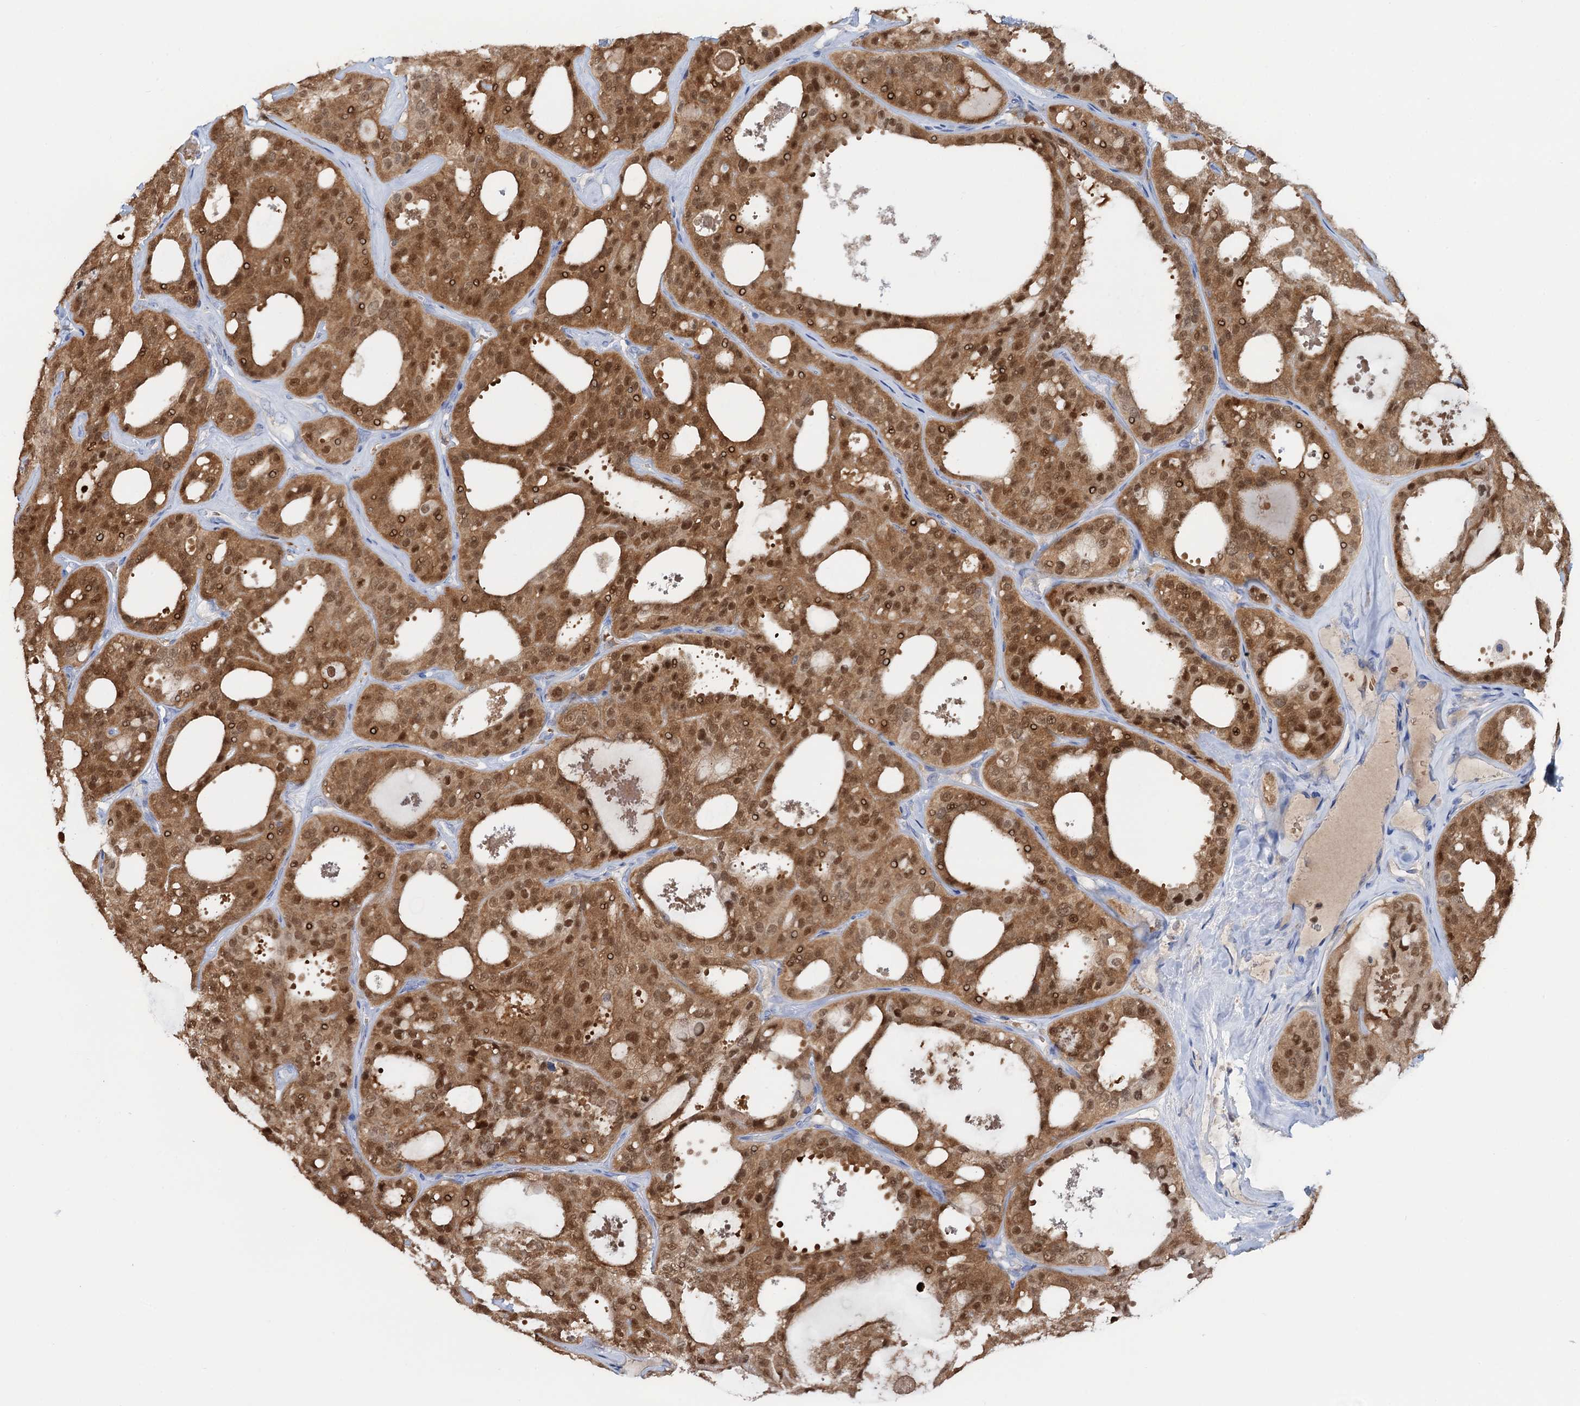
{"staining": {"intensity": "moderate", "quantity": ">75%", "location": "cytoplasmic/membranous,nuclear"}, "tissue": "thyroid cancer", "cell_type": "Tumor cells", "image_type": "cancer", "snomed": [{"axis": "morphology", "description": "Follicular adenoma carcinoma, NOS"}, {"axis": "topography", "description": "Thyroid gland"}], "caption": "Protein staining of thyroid cancer tissue reveals moderate cytoplasmic/membranous and nuclear staining in about >75% of tumor cells. The staining was performed using DAB (3,3'-diaminobenzidine) to visualize the protein expression in brown, while the nuclei were stained in blue with hematoxylin (Magnification: 20x).", "gene": "FAH", "patient": {"sex": "male", "age": 75}}